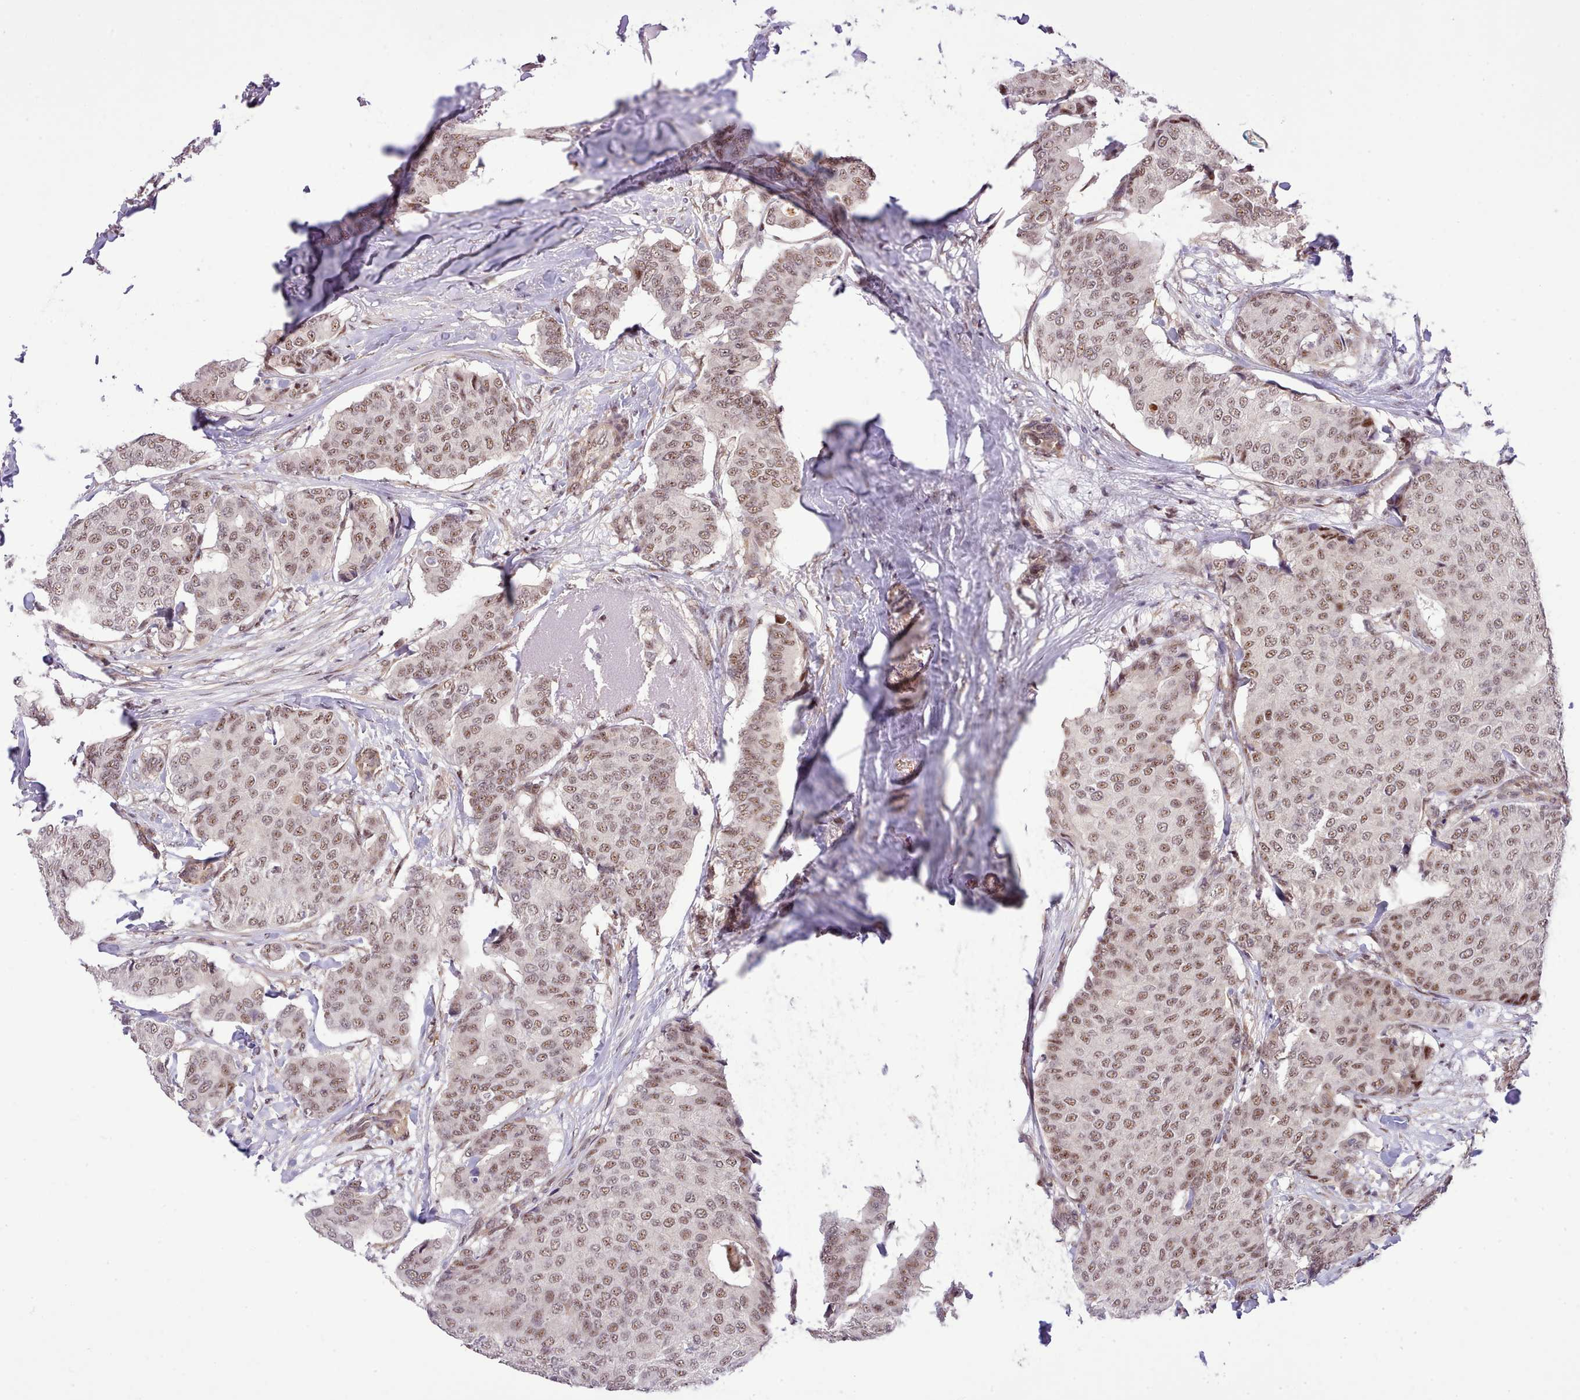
{"staining": {"intensity": "moderate", "quantity": ">75%", "location": "nuclear"}, "tissue": "breast cancer", "cell_type": "Tumor cells", "image_type": "cancer", "snomed": [{"axis": "morphology", "description": "Duct carcinoma"}, {"axis": "topography", "description": "Breast"}], "caption": "This micrograph displays immunohistochemistry (IHC) staining of human breast cancer, with medium moderate nuclear positivity in approximately >75% of tumor cells.", "gene": "HOXB7", "patient": {"sex": "female", "age": 75}}